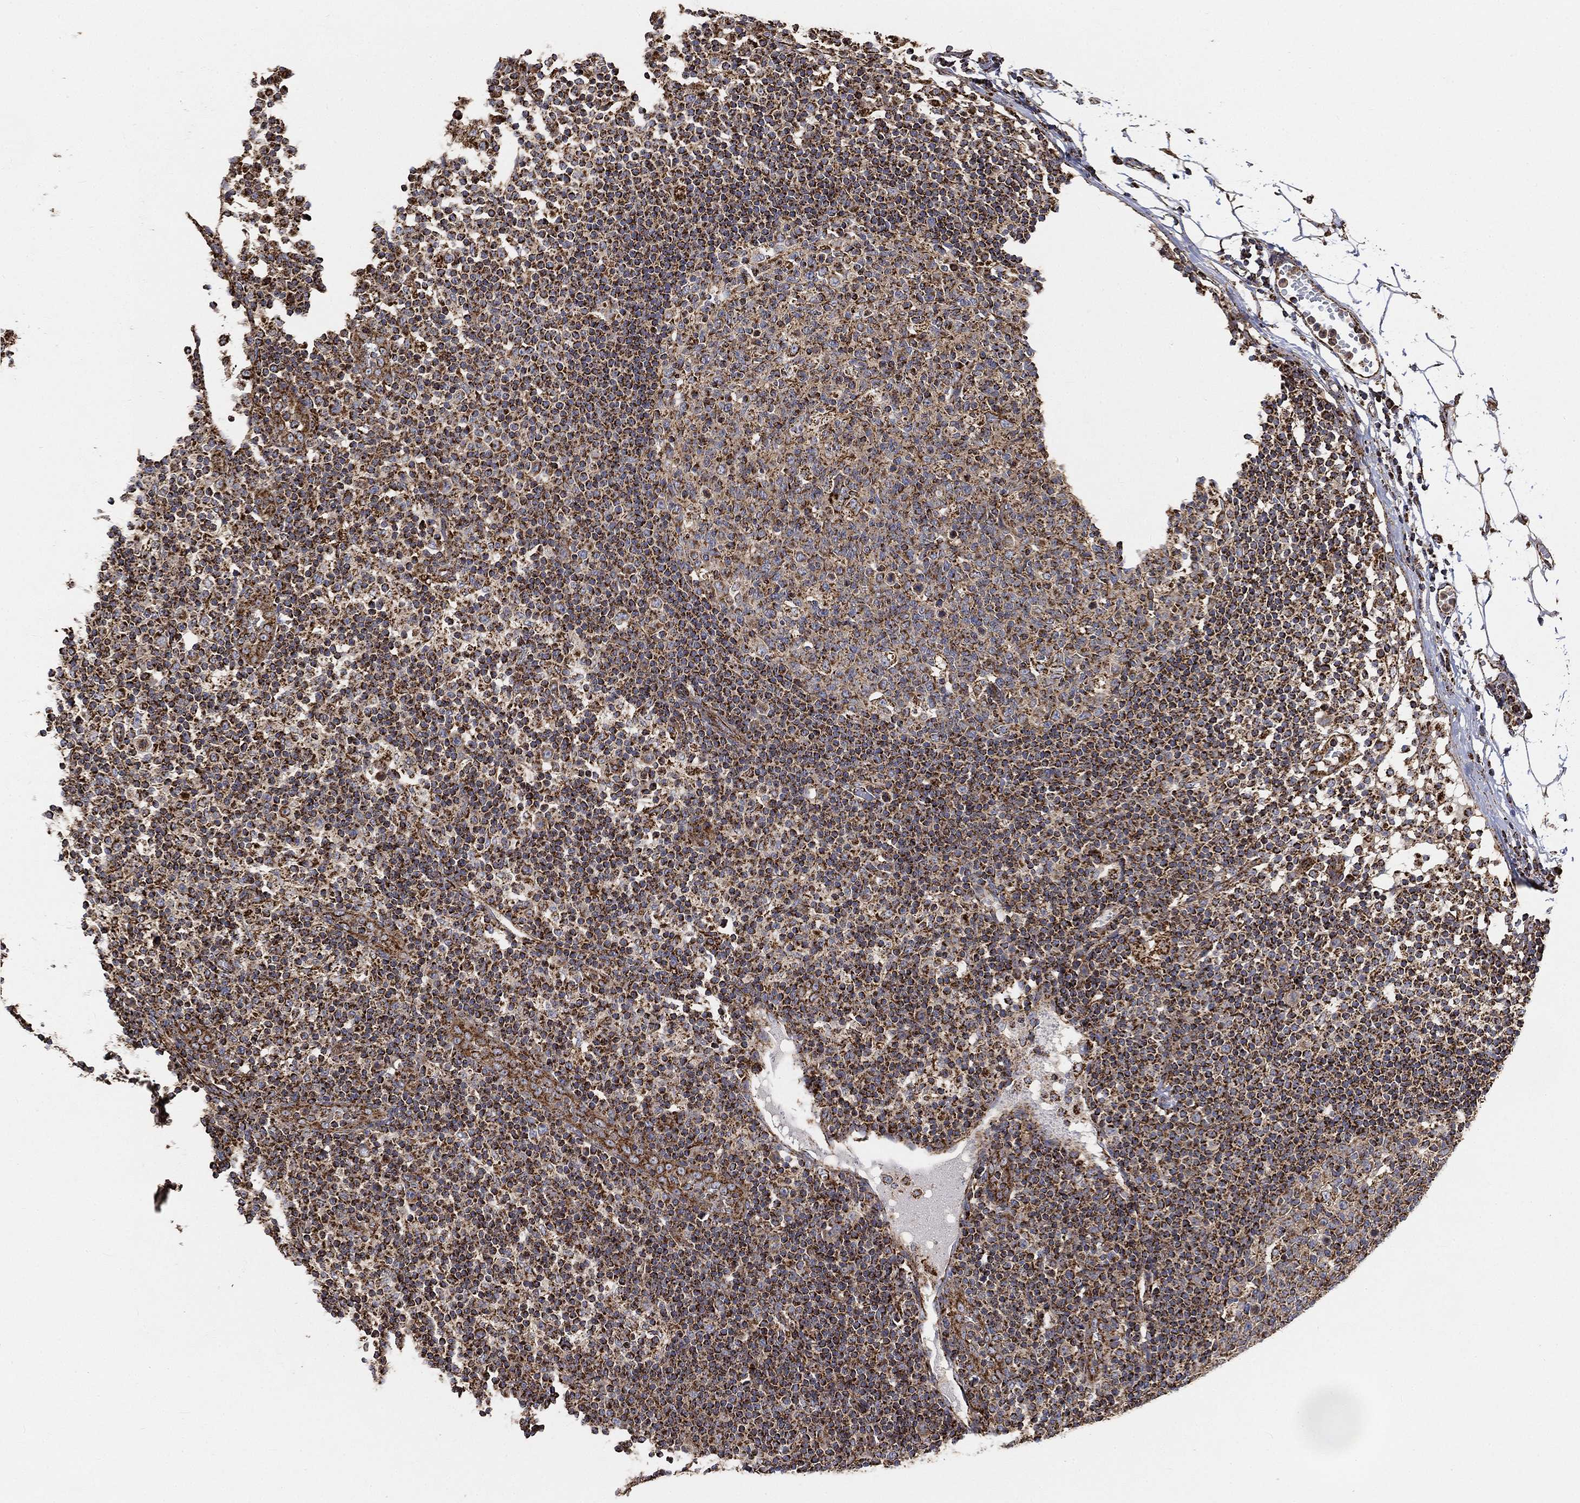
{"staining": {"intensity": "strong", "quantity": ">75%", "location": "cytoplasmic/membranous"}, "tissue": "lymph node", "cell_type": "Germinal center cells", "image_type": "normal", "snomed": [{"axis": "morphology", "description": "Normal tissue, NOS"}, {"axis": "topography", "description": "Lymph node"}, {"axis": "topography", "description": "Salivary gland"}], "caption": "Immunohistochemistry (IHC) micrograph of unremarkable lymph node: lymph node stained using immunohistochemistry (IHC) exhibits high levels of strong protein expression localized specifically in the cytoplasmic/membranous of germinal center cells, appearing as a cytoplasmic/membranous brown color.", "gene": "SLC38A7", "patient": {"sex": "male", "age": 83}}